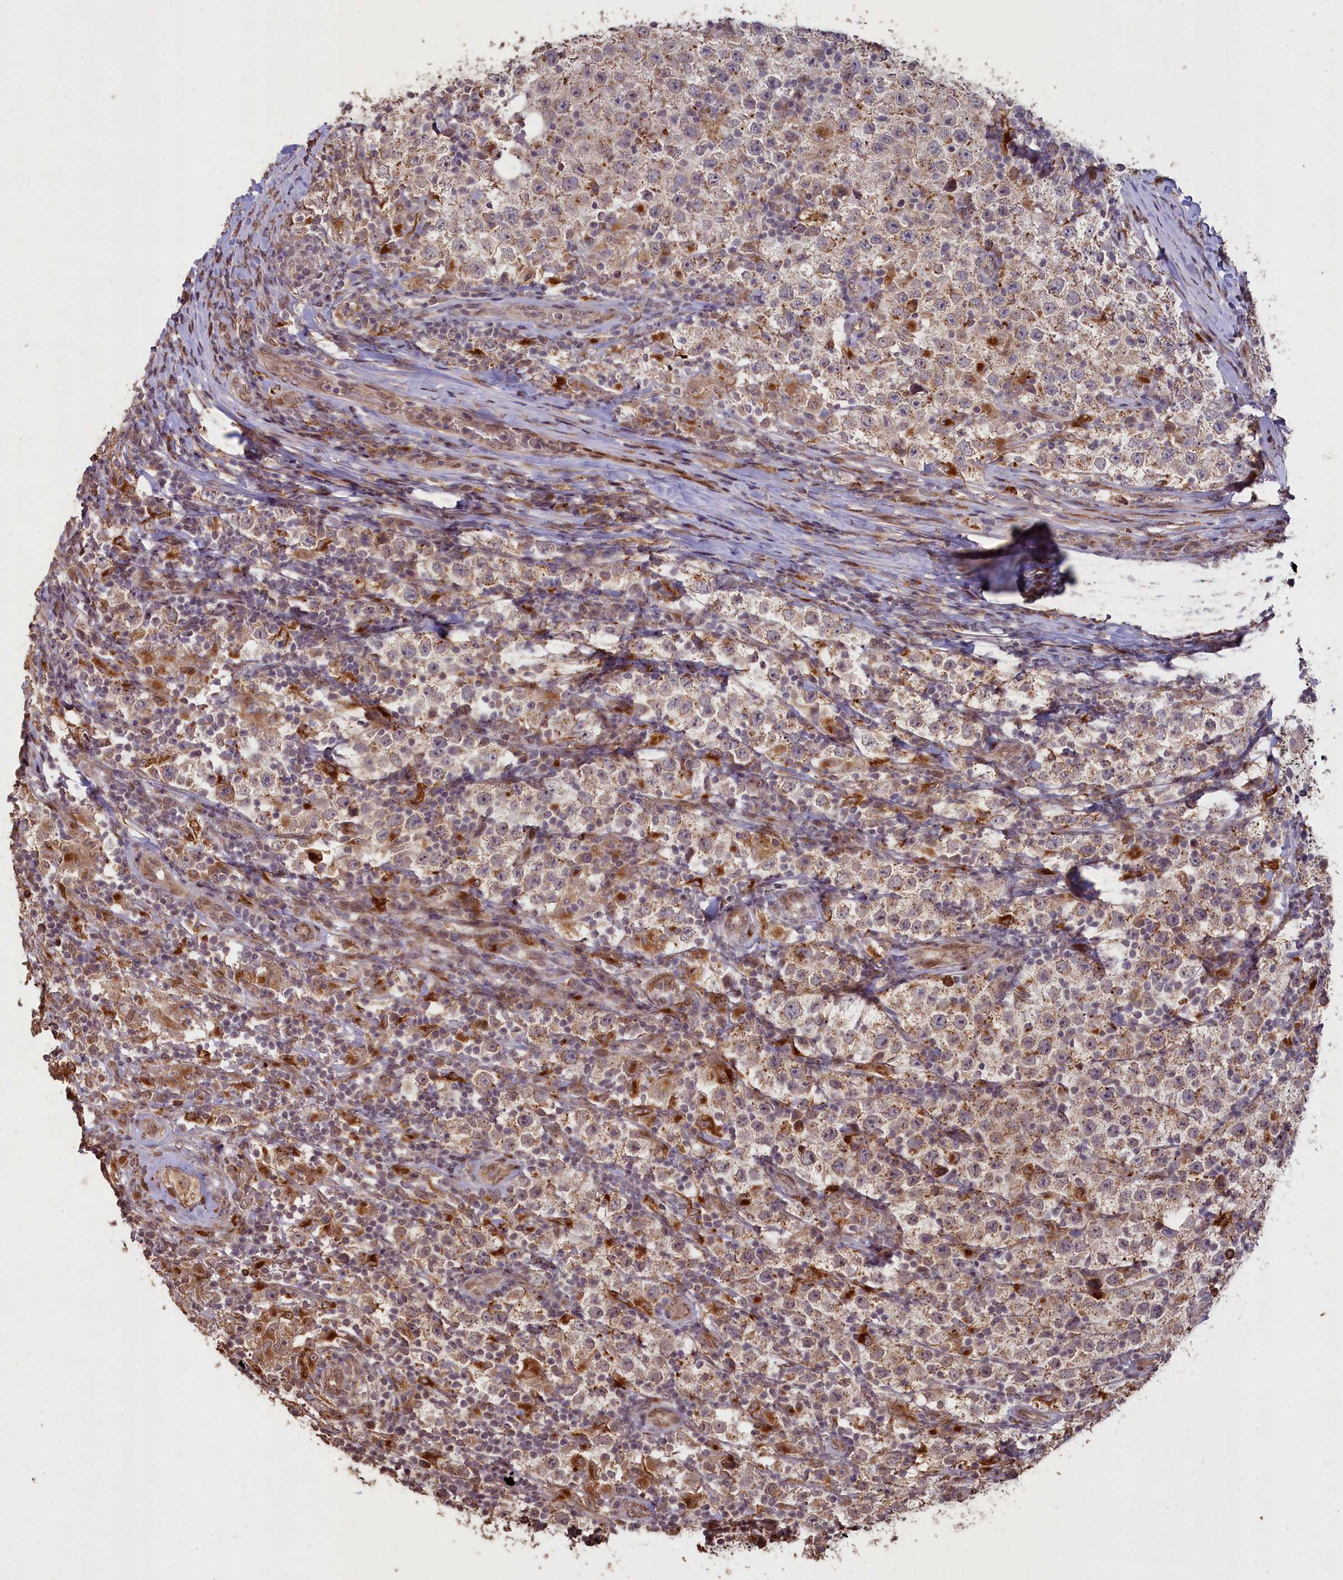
{"staining": {"intensity": "moderate", "quantity": "<25%", "location": "cytoplasmic/membranous"}, "tissue": "testis cancer", "cell_type": "Tumor cells", "image_type": "cancer", "snomed": [{"axis": "morphology", "description": "Normal tissue, NOS"}, {"axis": "morphology", "description": "Urothelial carcinoma, High grade"}, {"axis": "morphology", "description": "Seminoma, NOS"}, {"axis": "morphology", "description": "Carcinoma, Embryonal, NOS"}, {"axis": "topography", "description": "Urinary bladder"}, {"axis": "topography", "description": "Testis"}], "caption": "A photomicrograph showing moderate cytoplasmic/membranous staining in about <25% of tumor cells in urothelial carcinoma (high-grade) (testis), as visualized by brown immunohistochemical staining.", "gene": "SLC38A7", "patient": {"sex": "male", "age": 41}}